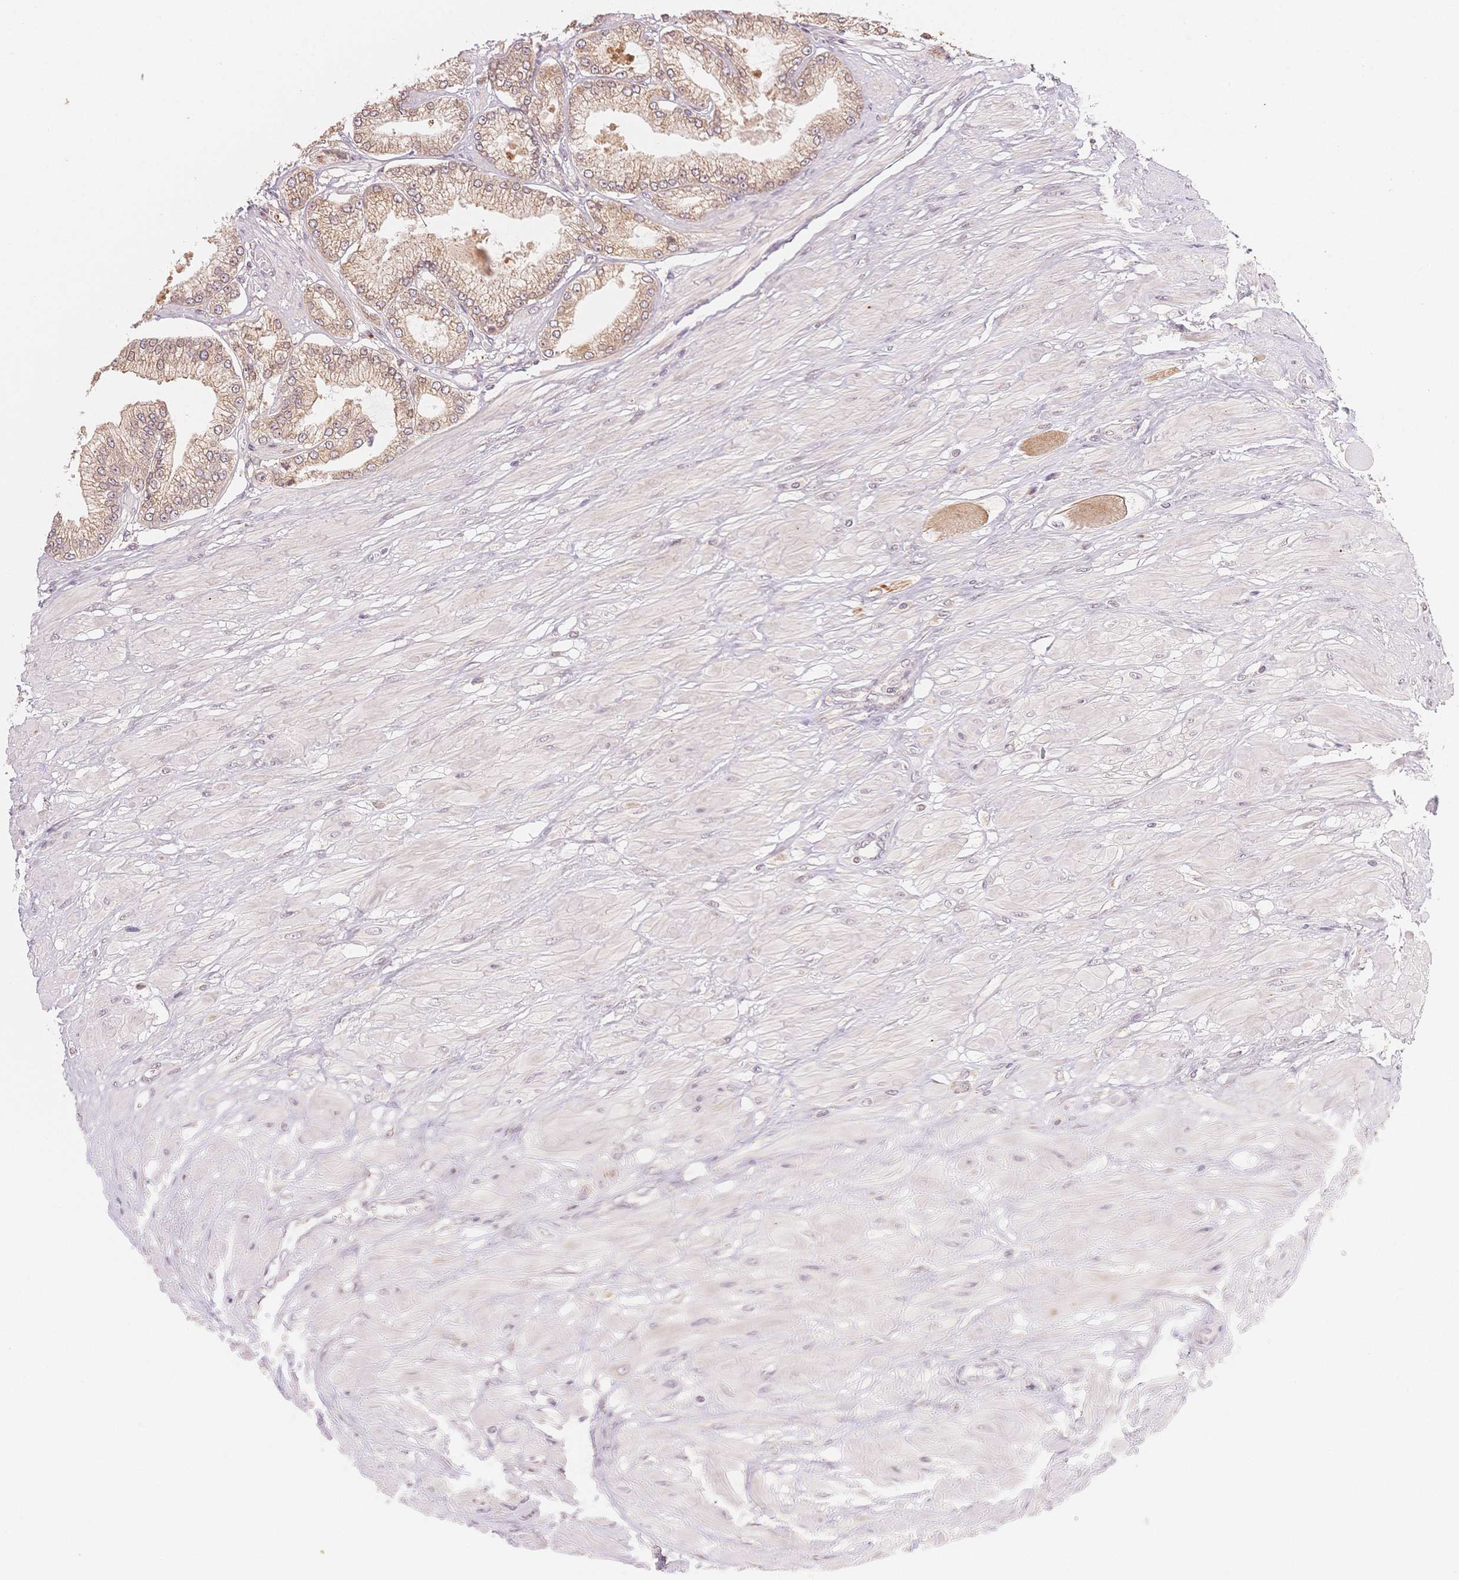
{"staining": {"intensity": "moderate", "quantity": ">75%", "location": "cytoplasmic/membranous,nuclear"}, "tissue": "prostate cancer", "cell_type": "Tumor cells", "image_type": "cancer", "snomed": [{"axis": "morphology", "description": "Adenocarcinoma, Low grade"}, {"axis": "topography", "description": "Prostate"}], "caption": "An immunohistochemistry histopathology image of tumor tissue is shown. Protein staining in brown labels moderate cytoplasmic/membranous and nuclear positivity in low-grade adenocarcinoma (prostate) within tumor cells.", "gene": "STK39", "patient": {"sex": "male", "age": 55}}